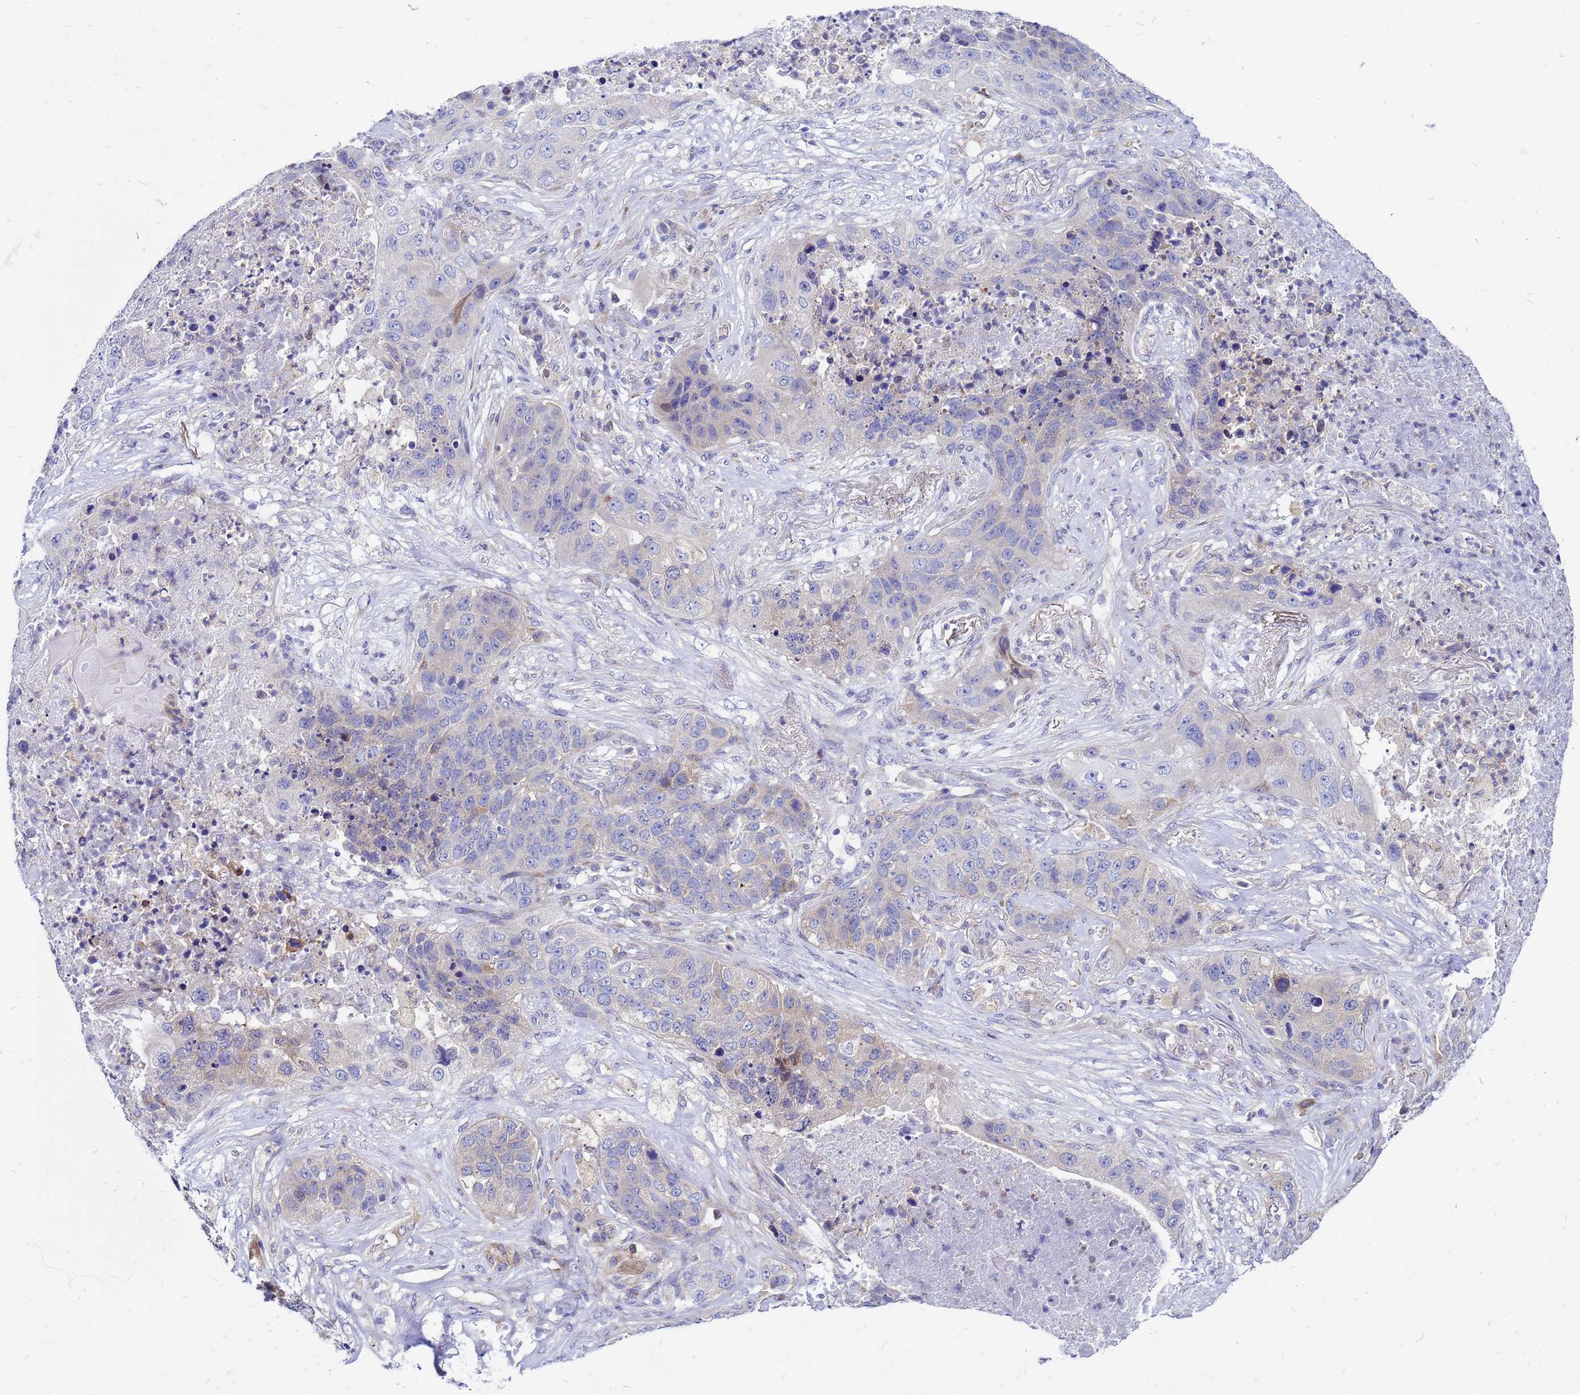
{"staining": {"intensity": "negative", "quantity": "none", "location": "none"}, "tissue": "lung cancer", "cell_type": "Tumor cells", "image_type": "cancer", "snomed": [{"axis": "morphology", "description": "Squamous cell carcinoma, NOS"}, {"axis": "topography", "description": "Lung"}], "caption": "The micrograph reveals no staining of tumor cells in lung cancer (squamous cell carcinoma). (Brightfield microscopy of DAB IHC at high magnification).", "gene": "FHIP1A", "patient": {"sex": "female", "age": 63}}